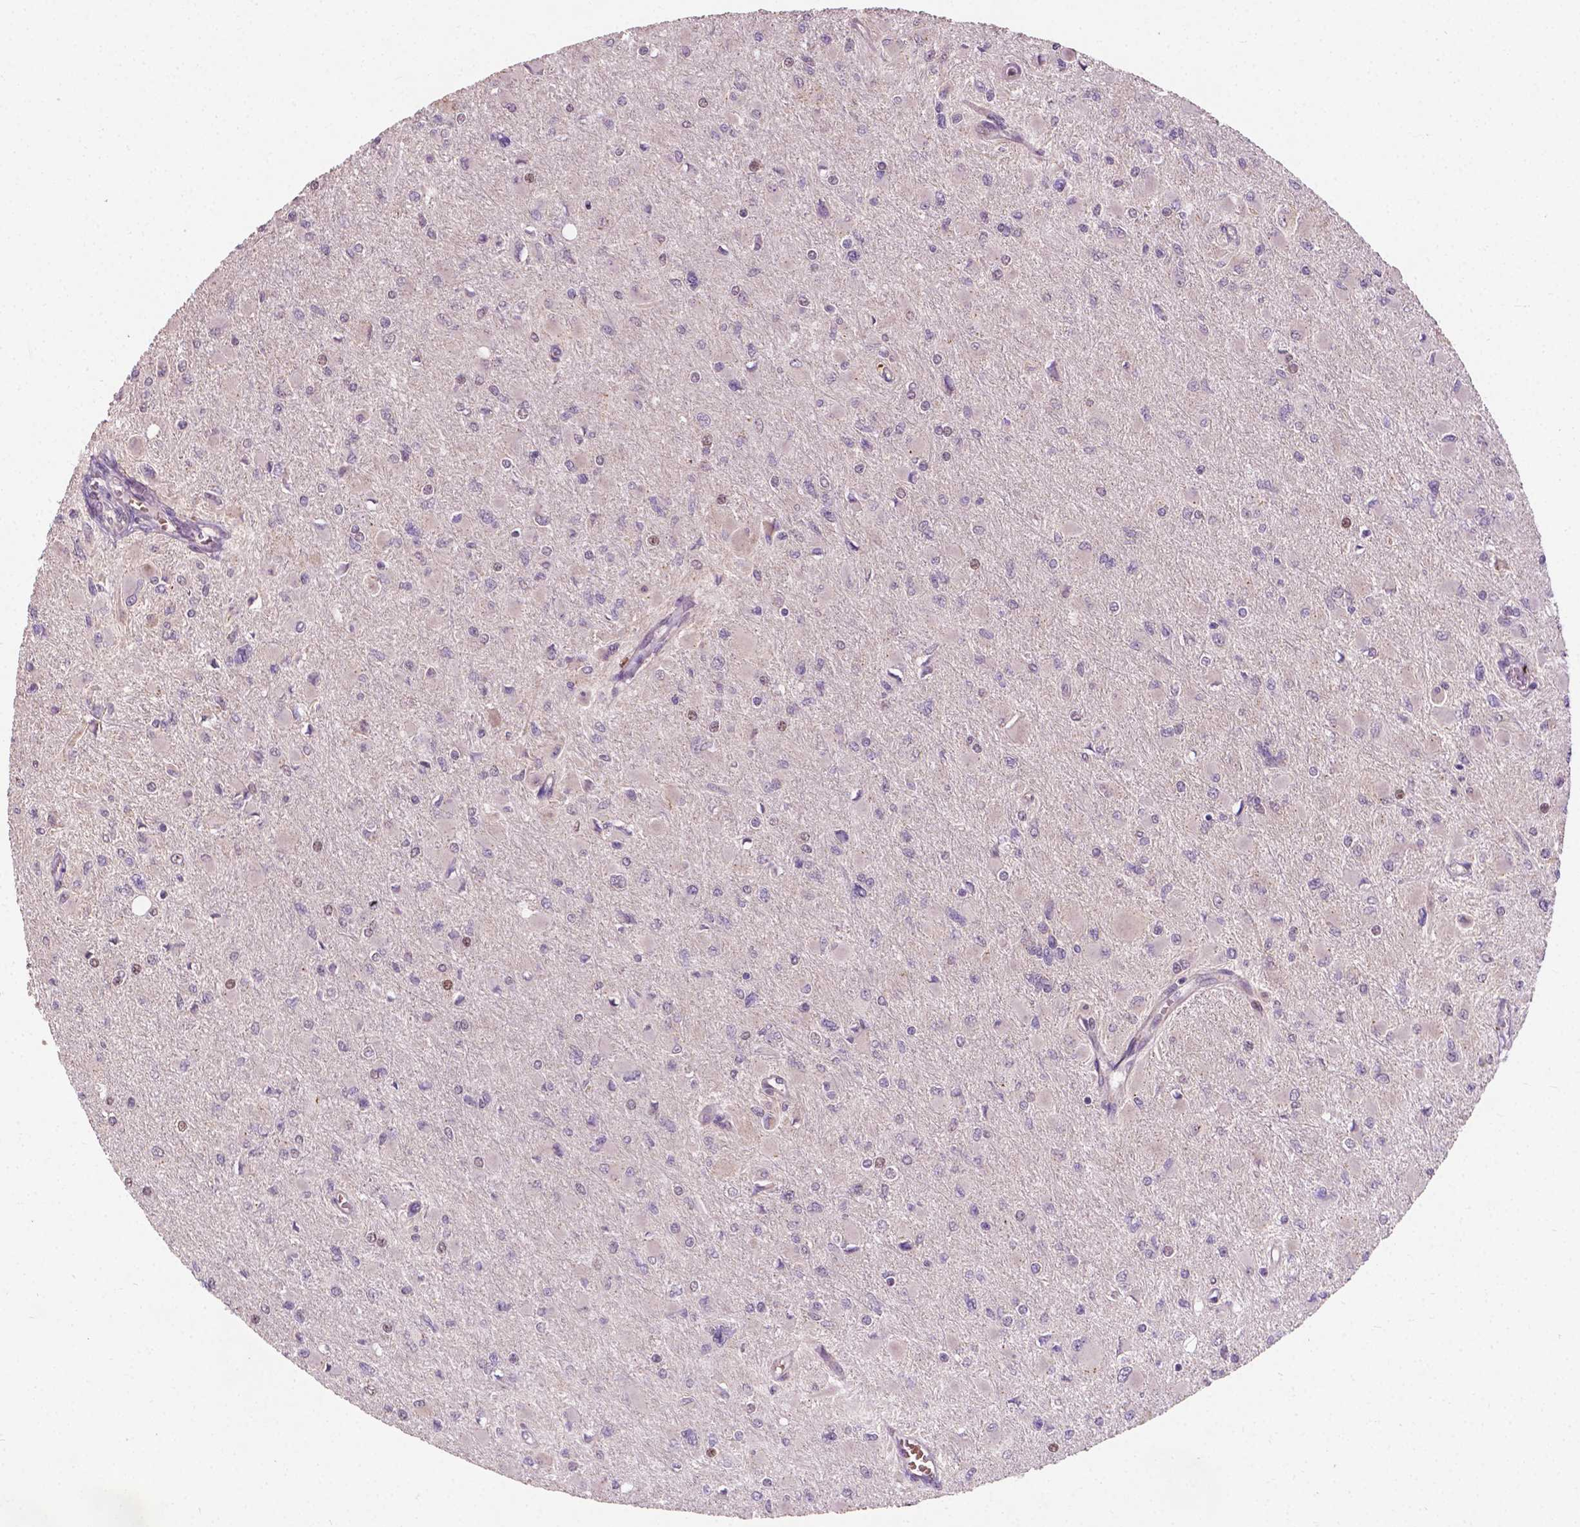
{"staining": {"intensity": "negative", "quantity": "none", "location": "none"}, "tissue": "glioma", "cell_type": "Tumor cells", "image_type": "cancer", "snomed": [{"axis": "morphology", "description": "Glioma, malignant, High grade"}, {"axis": "topography", "description": "Cerebral cortex"}], "caption": "Immunohistochemical staining of human glioma displays no significant expression in tumor cells.", "gene": "DUSP16", "patient": {"sex": "female", "age": 36}}